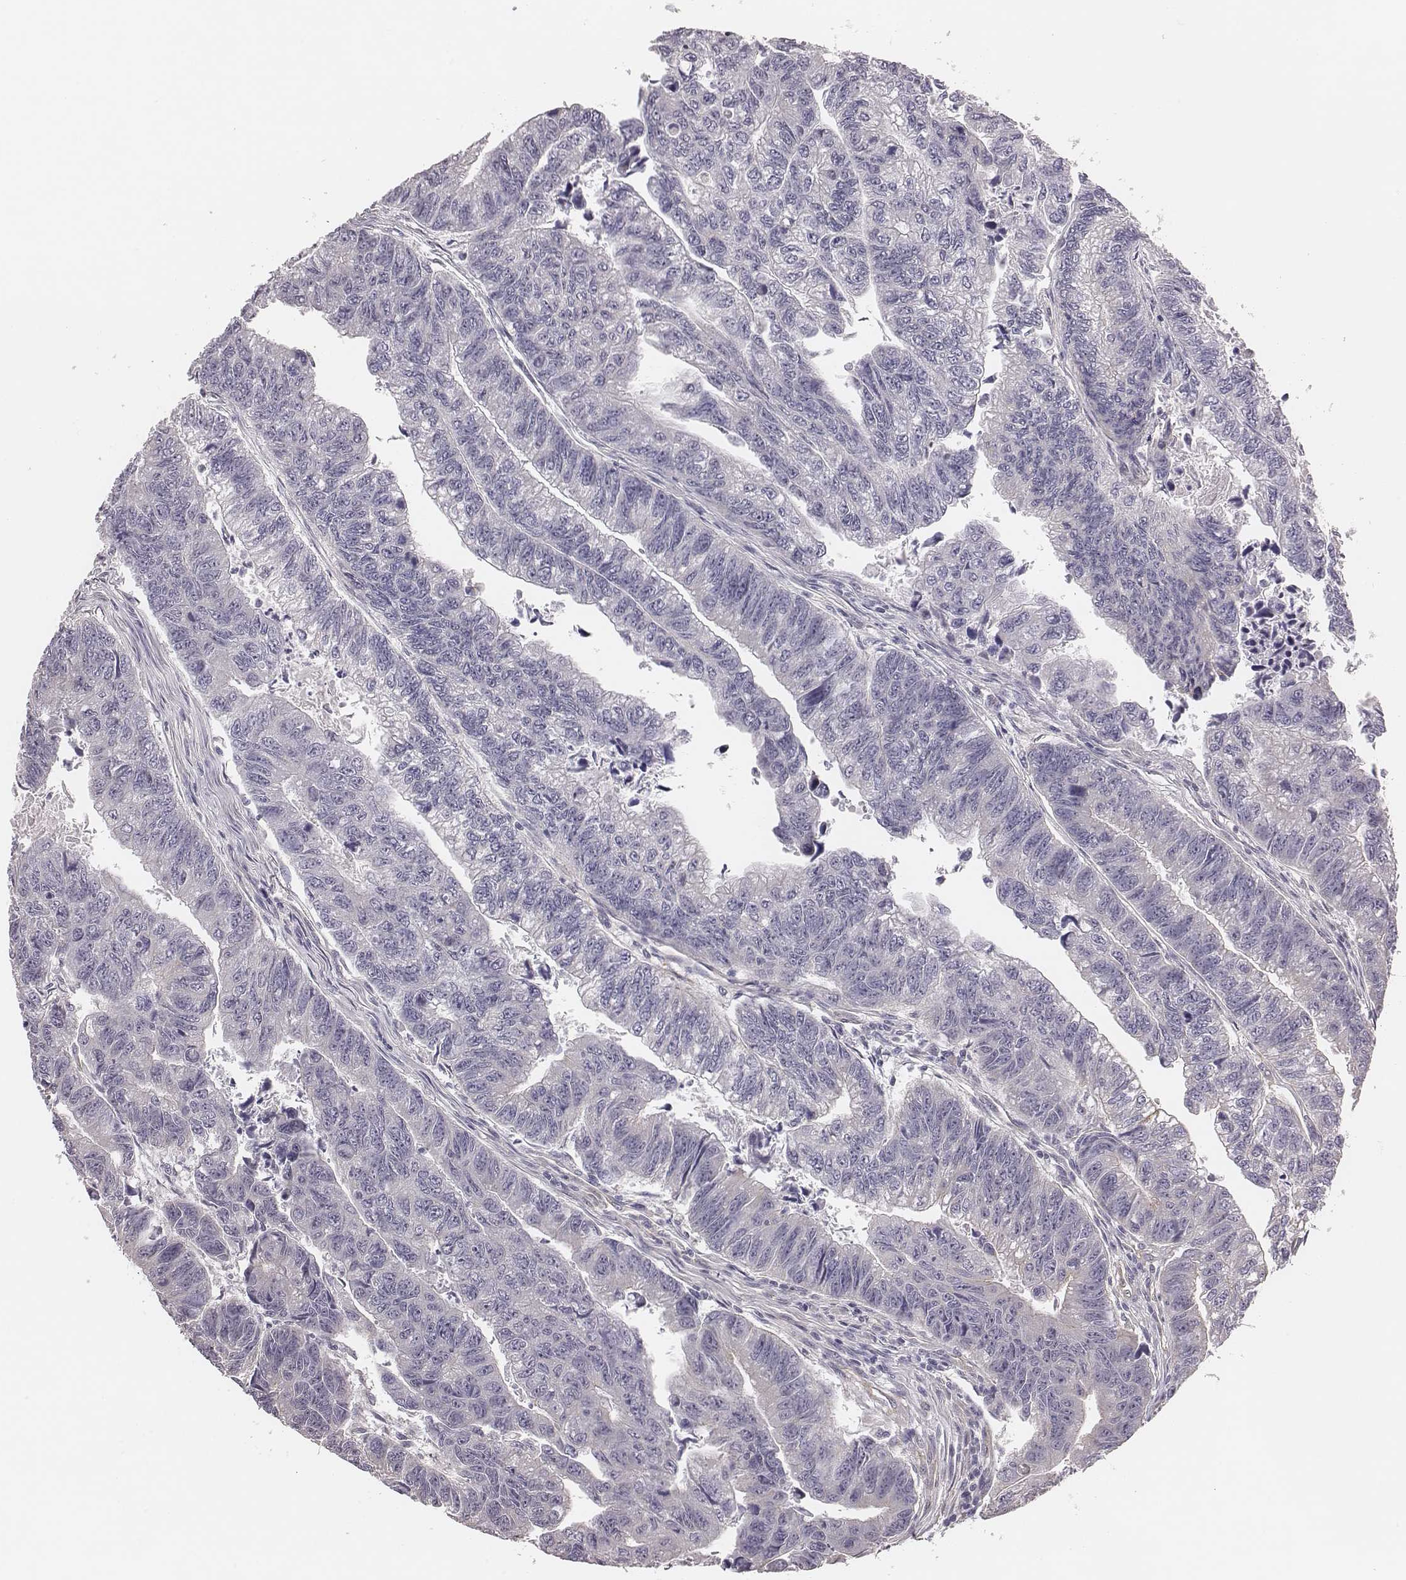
{"staining": {"intensity": "negative", "quantity": "none", "location": "none"}, "tissue": "colorectal cancer", "cell_type": "Tumor cells", "image_type": "cancer", "snomed": [{"axis": "morphology", "description": "Adenocarcinoma, NOS"}, {"axis": "topography", "description": "Colon"}], "caption": "Image shows no protein positivity in tumor cells of adenocarcinoma (colorectal) tissue. (Stains: DAB immunohistochemistry (IHC) with hematoxylin counter stain, Microscopy: brightfield microscopy at high magnification).", "gene": "SCARF1", "patient": {"sex": "female", "age": 65}}